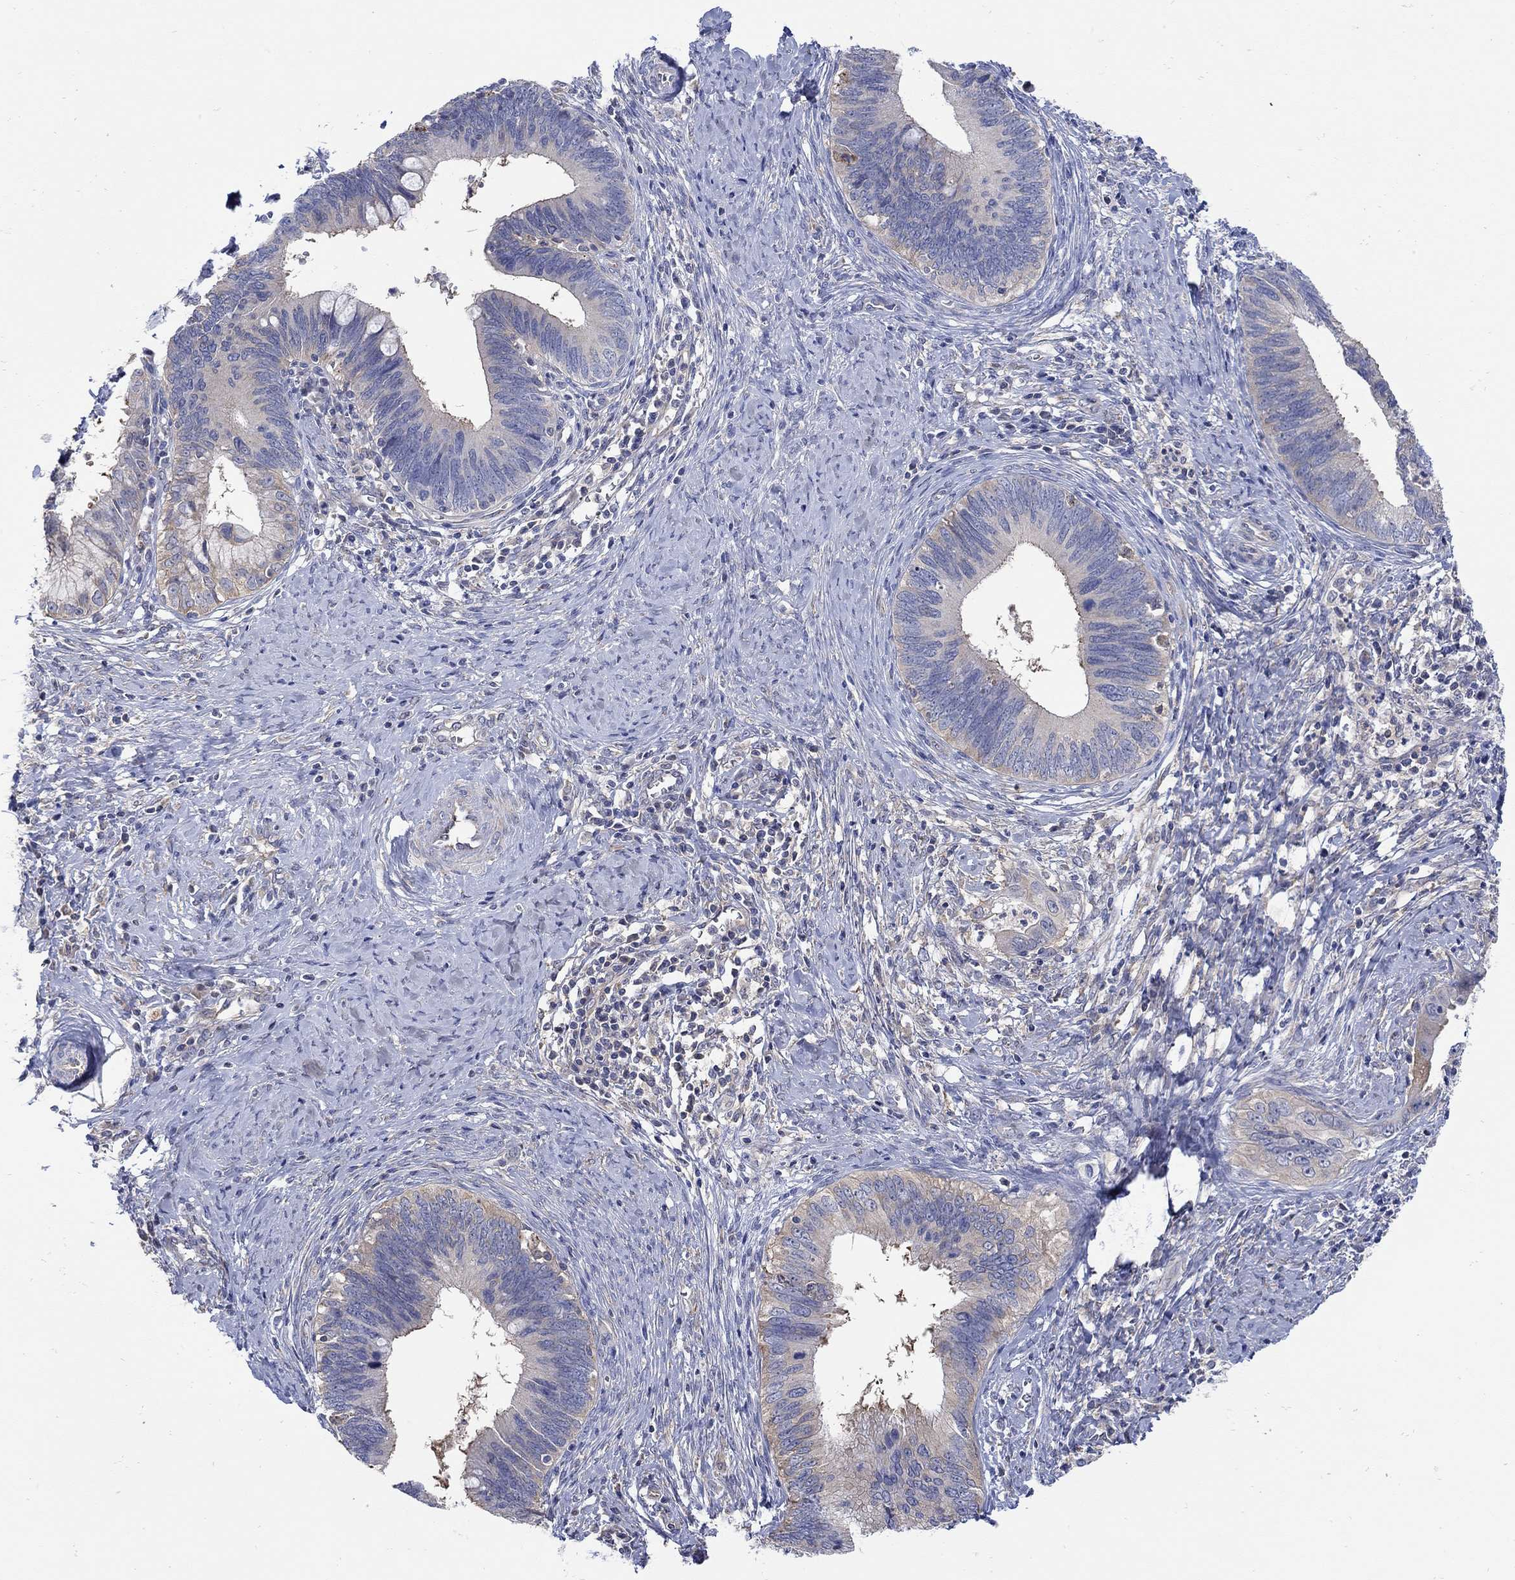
{"staining": {"intensity": "negative", "quantity": "none", "location": "none"}, "tissue": "cervical cancer", "cell_type": "Tumor cells", "image_type": "cancer", "snomed": [{"axis": "morphology", "description": "Adenocarcinoma, NOS"}, {"axis": "topography", "description": "Cervix"}], "caption": "This is a photomicrograph of immunohistochemistry staining of cervical adenocarcinoma, which shows no expression in tumor cells.", "gene": "TEKT3", "patient": {"sex": "female", "age": 42}}